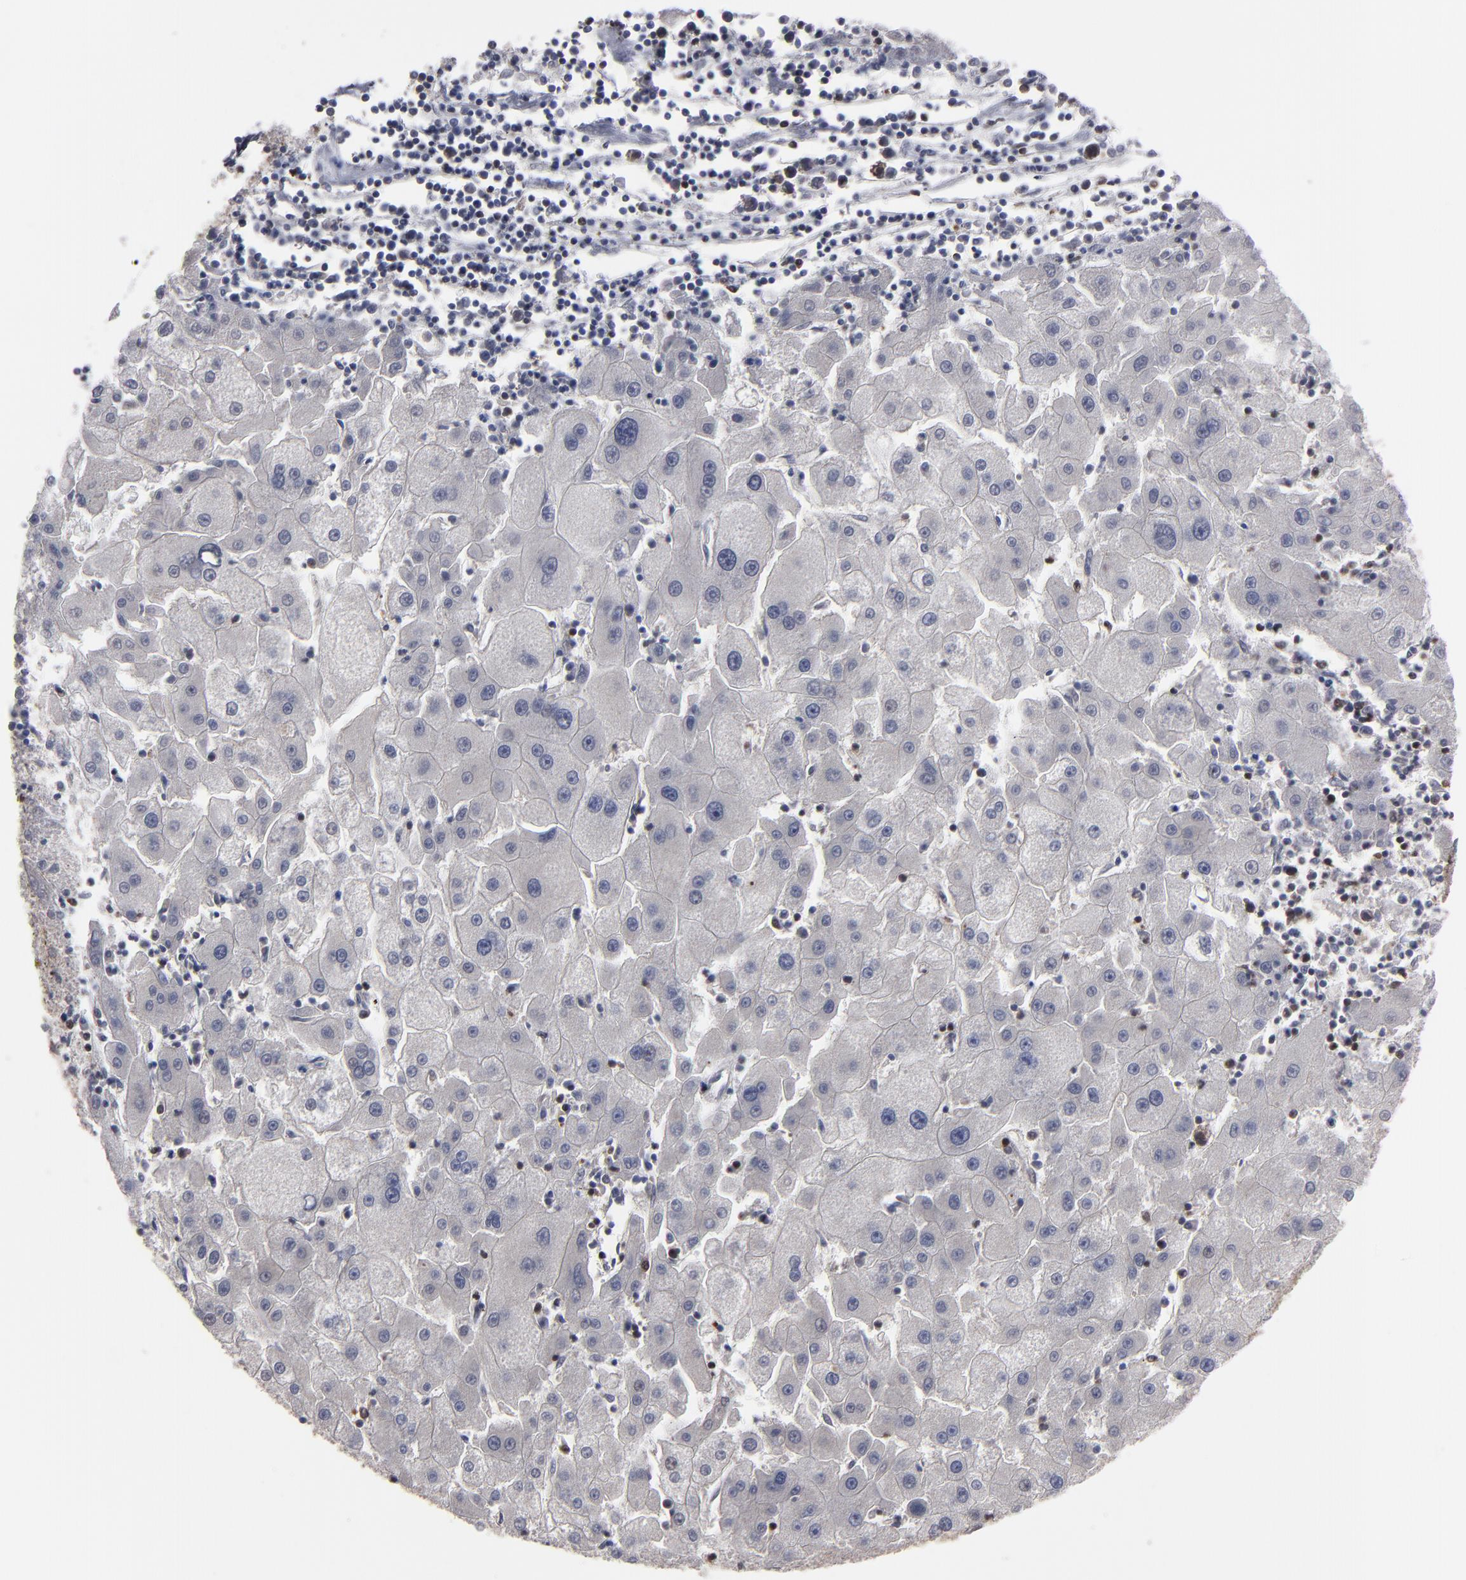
{"staining": {"intensity": "negative", "quantity": "none", "location": "none"}, "tissue": "liver cancer", "cell_type": "Tumor cells", "image_type": "cancer", "snomed": [{"axis": "morphology", "description": "Carcinoma, Hepatocellular, NOS"}, {"axis": "topography", "description": "Liver"}], "caption": "Tumor cells show no significant protein expression in liver cancer.", "gene": "KIAA2026", "patient": {"sex": "male", "age": 72}}